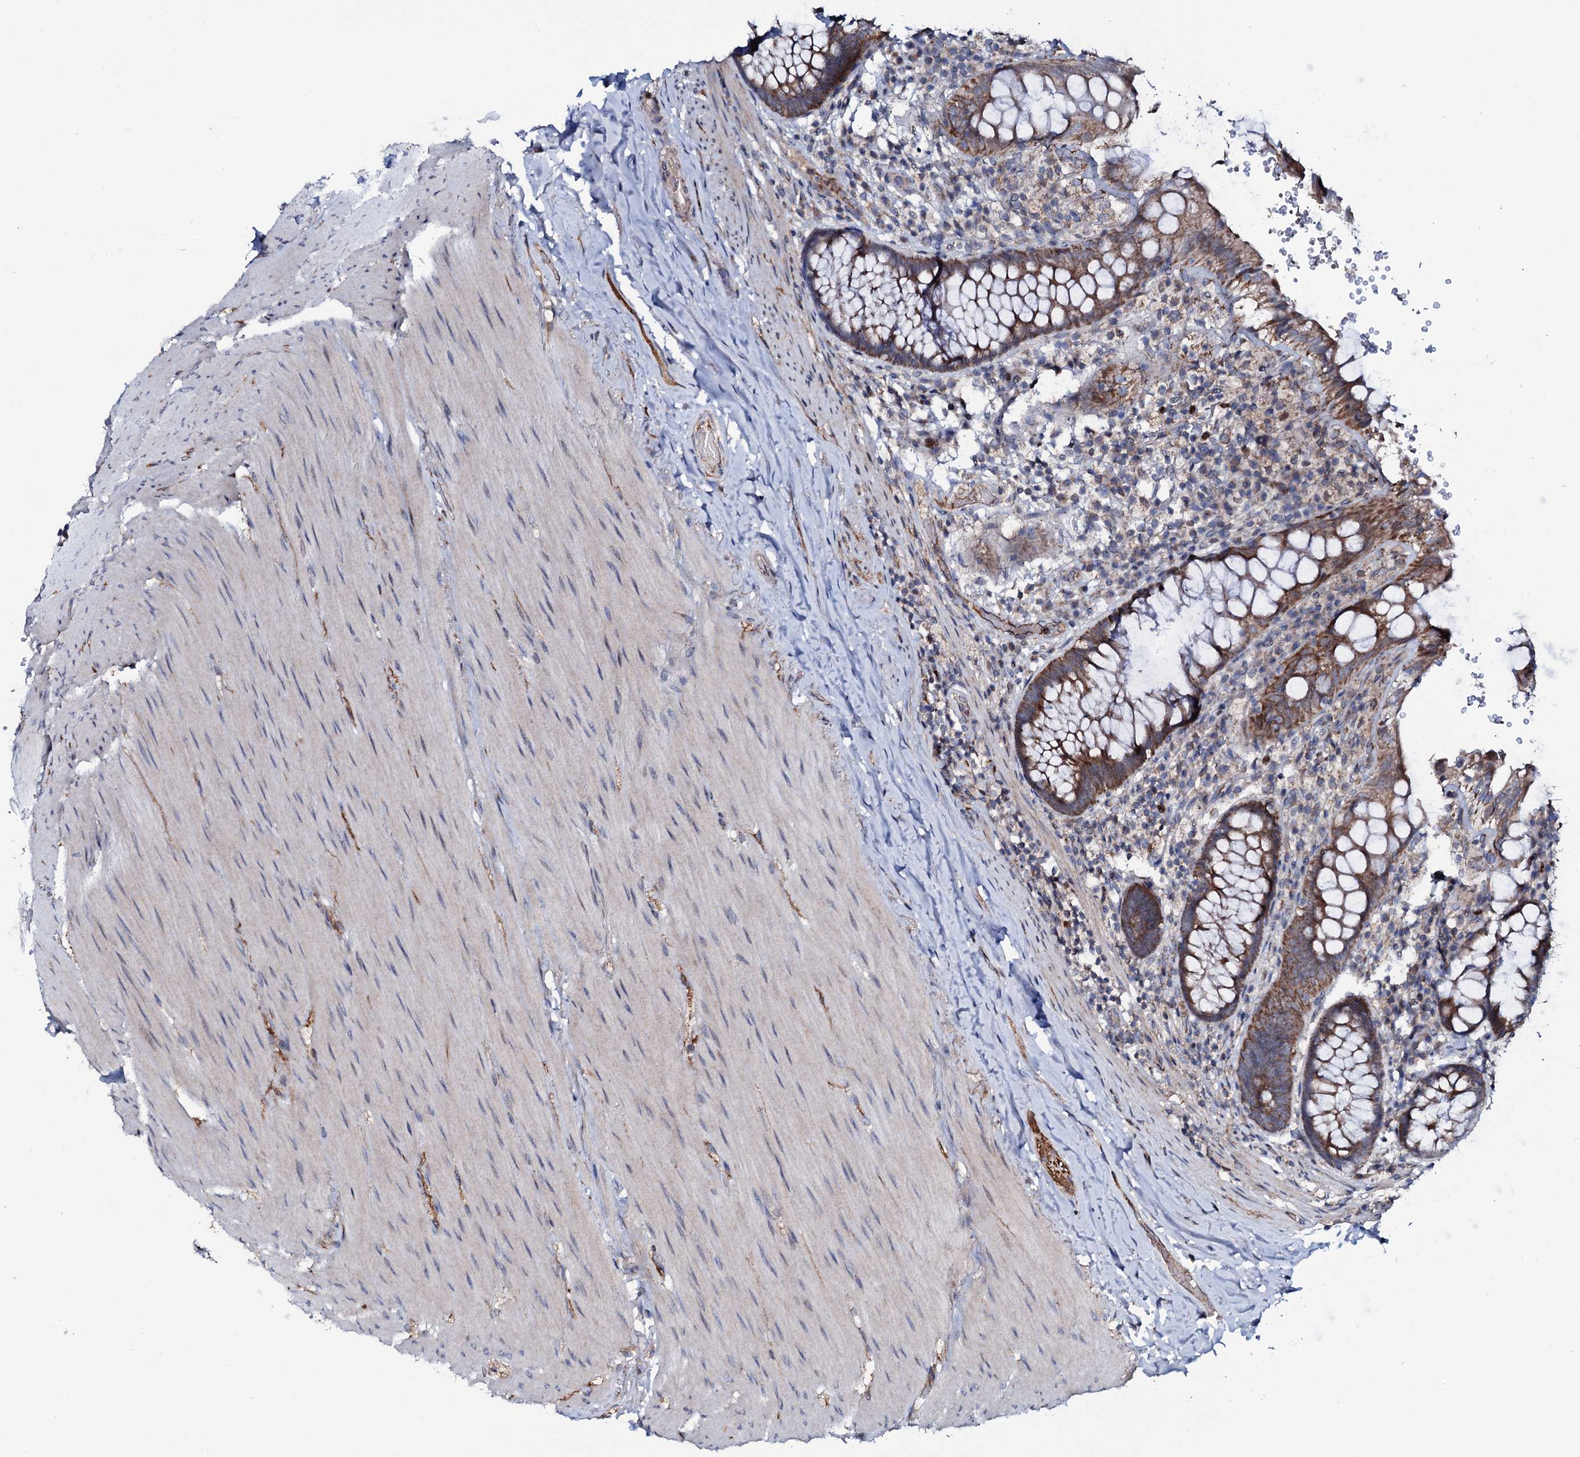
{"staining": {"intensity": "strong", "quantity": ">75%", "location": "cytoplasmic/membranous"}, "tissue": "rectum", "cell_type": "Glandular cells", "image_type": "normal", "snomed": [{"axis": "morphology", "description": "Normal tissue, NOS"}, {"axis": "topography", "description": "Rectum"}], "caption": "IHC photomicrograph of unremarkable rectum stained for a protein (brown), which displays high levels of strong cytoplasmic/membranous expression in approximately >75% of glandular cells.", "gene": "PPP1R3D", "patient": {"sex": "male", "age": 83}}